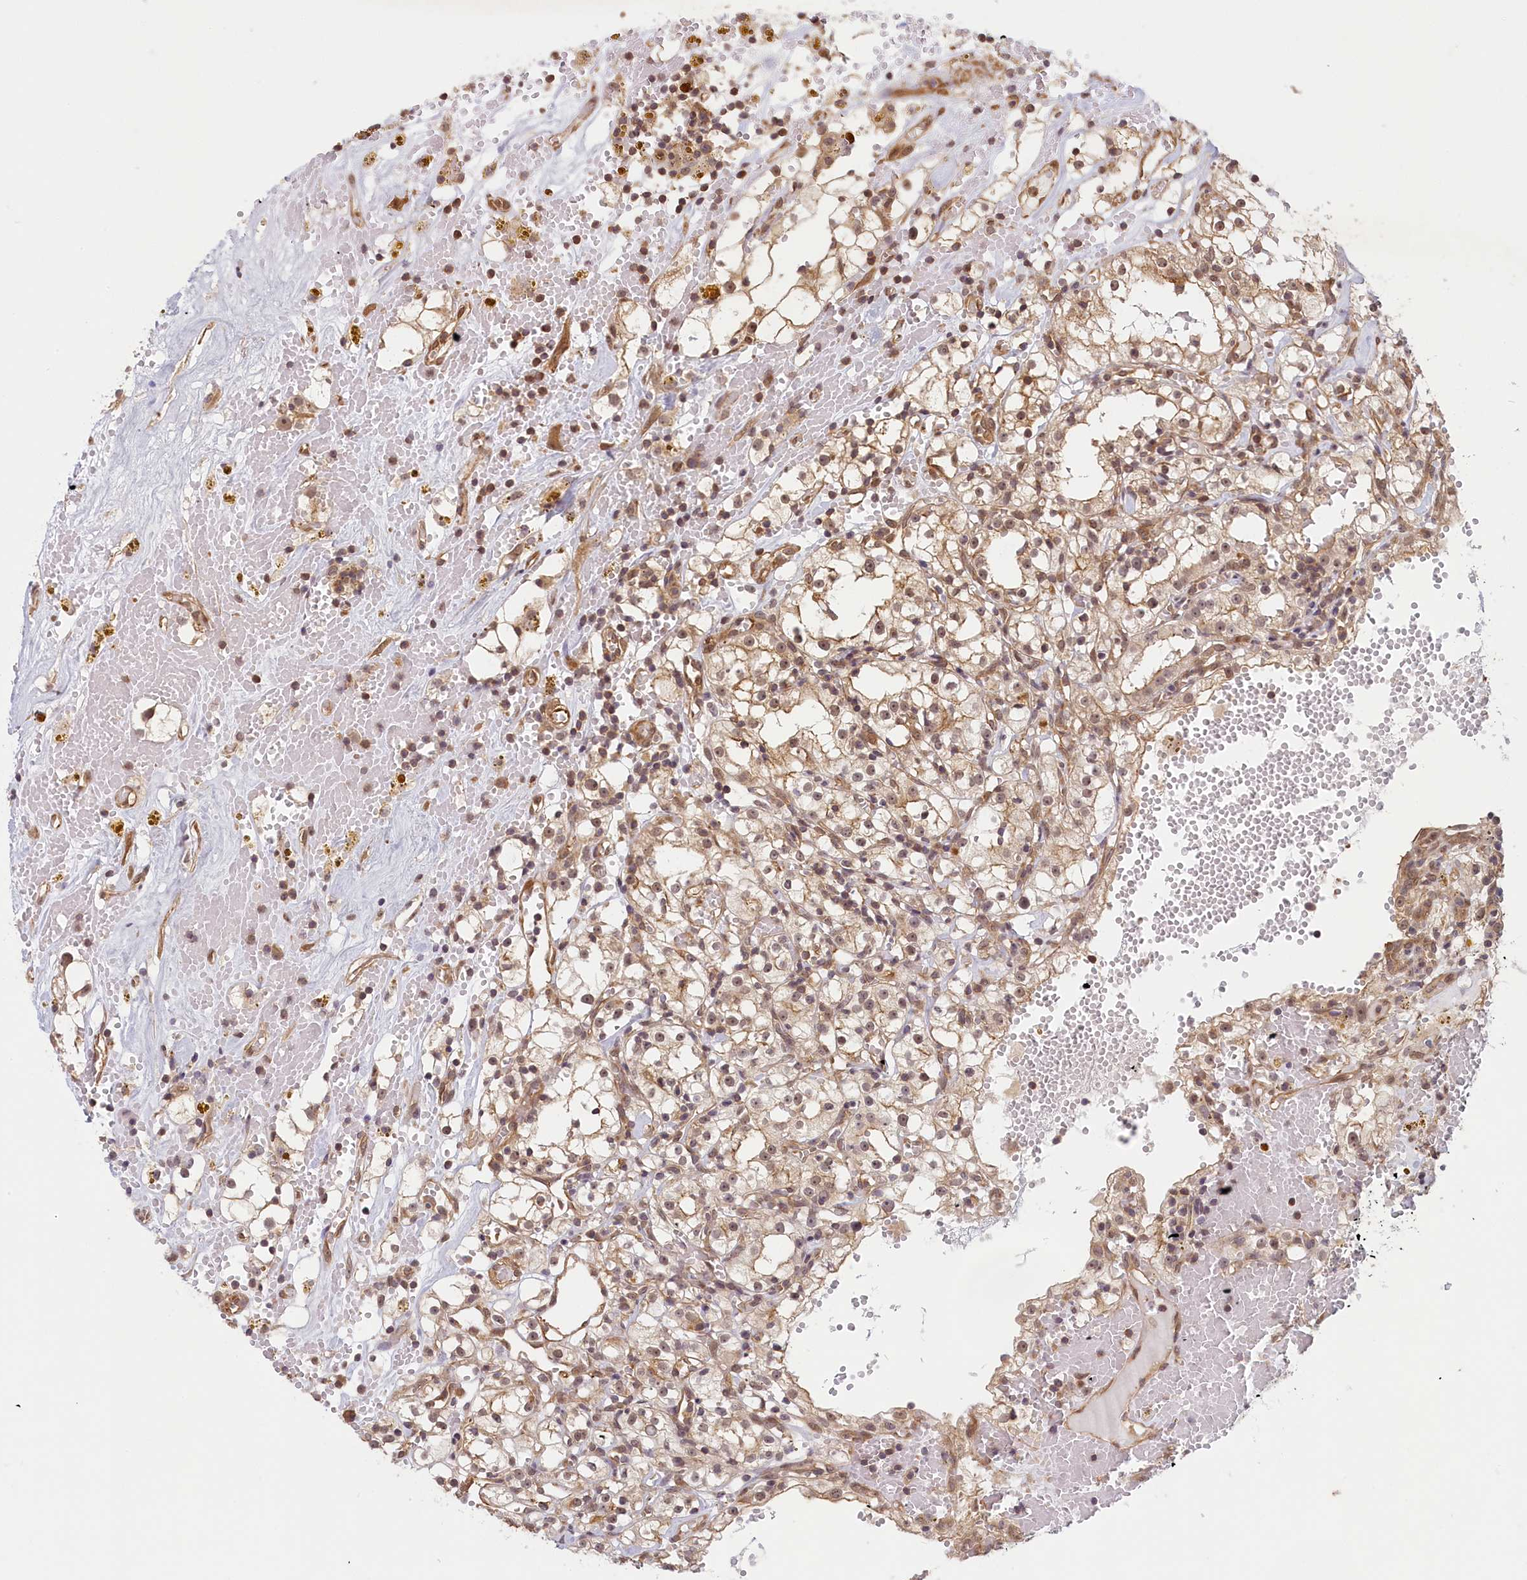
{"staining": {"intensity": "moderate", "quantity": ">75%", "location": "cytoplasmic/membranous,nuclear"}, "tissue": "renal cancer", "cell_type": "Tumor cells", "image_type": "cancer", "snomed": [{"axis": "morphology", "description": "Adenocarcinoma, NOS"}, {"axis": "topography", "description": "Kidney"}], "caption": "DAB immunohistochemical staining of human renal adenocarcinoma shows moderate cytoplasmic/membranous and nuclear protein positivity in approximately >75% of tumor cells.", "gene": "C19orf44", "patient": {"sex": "male", "age": 56}}